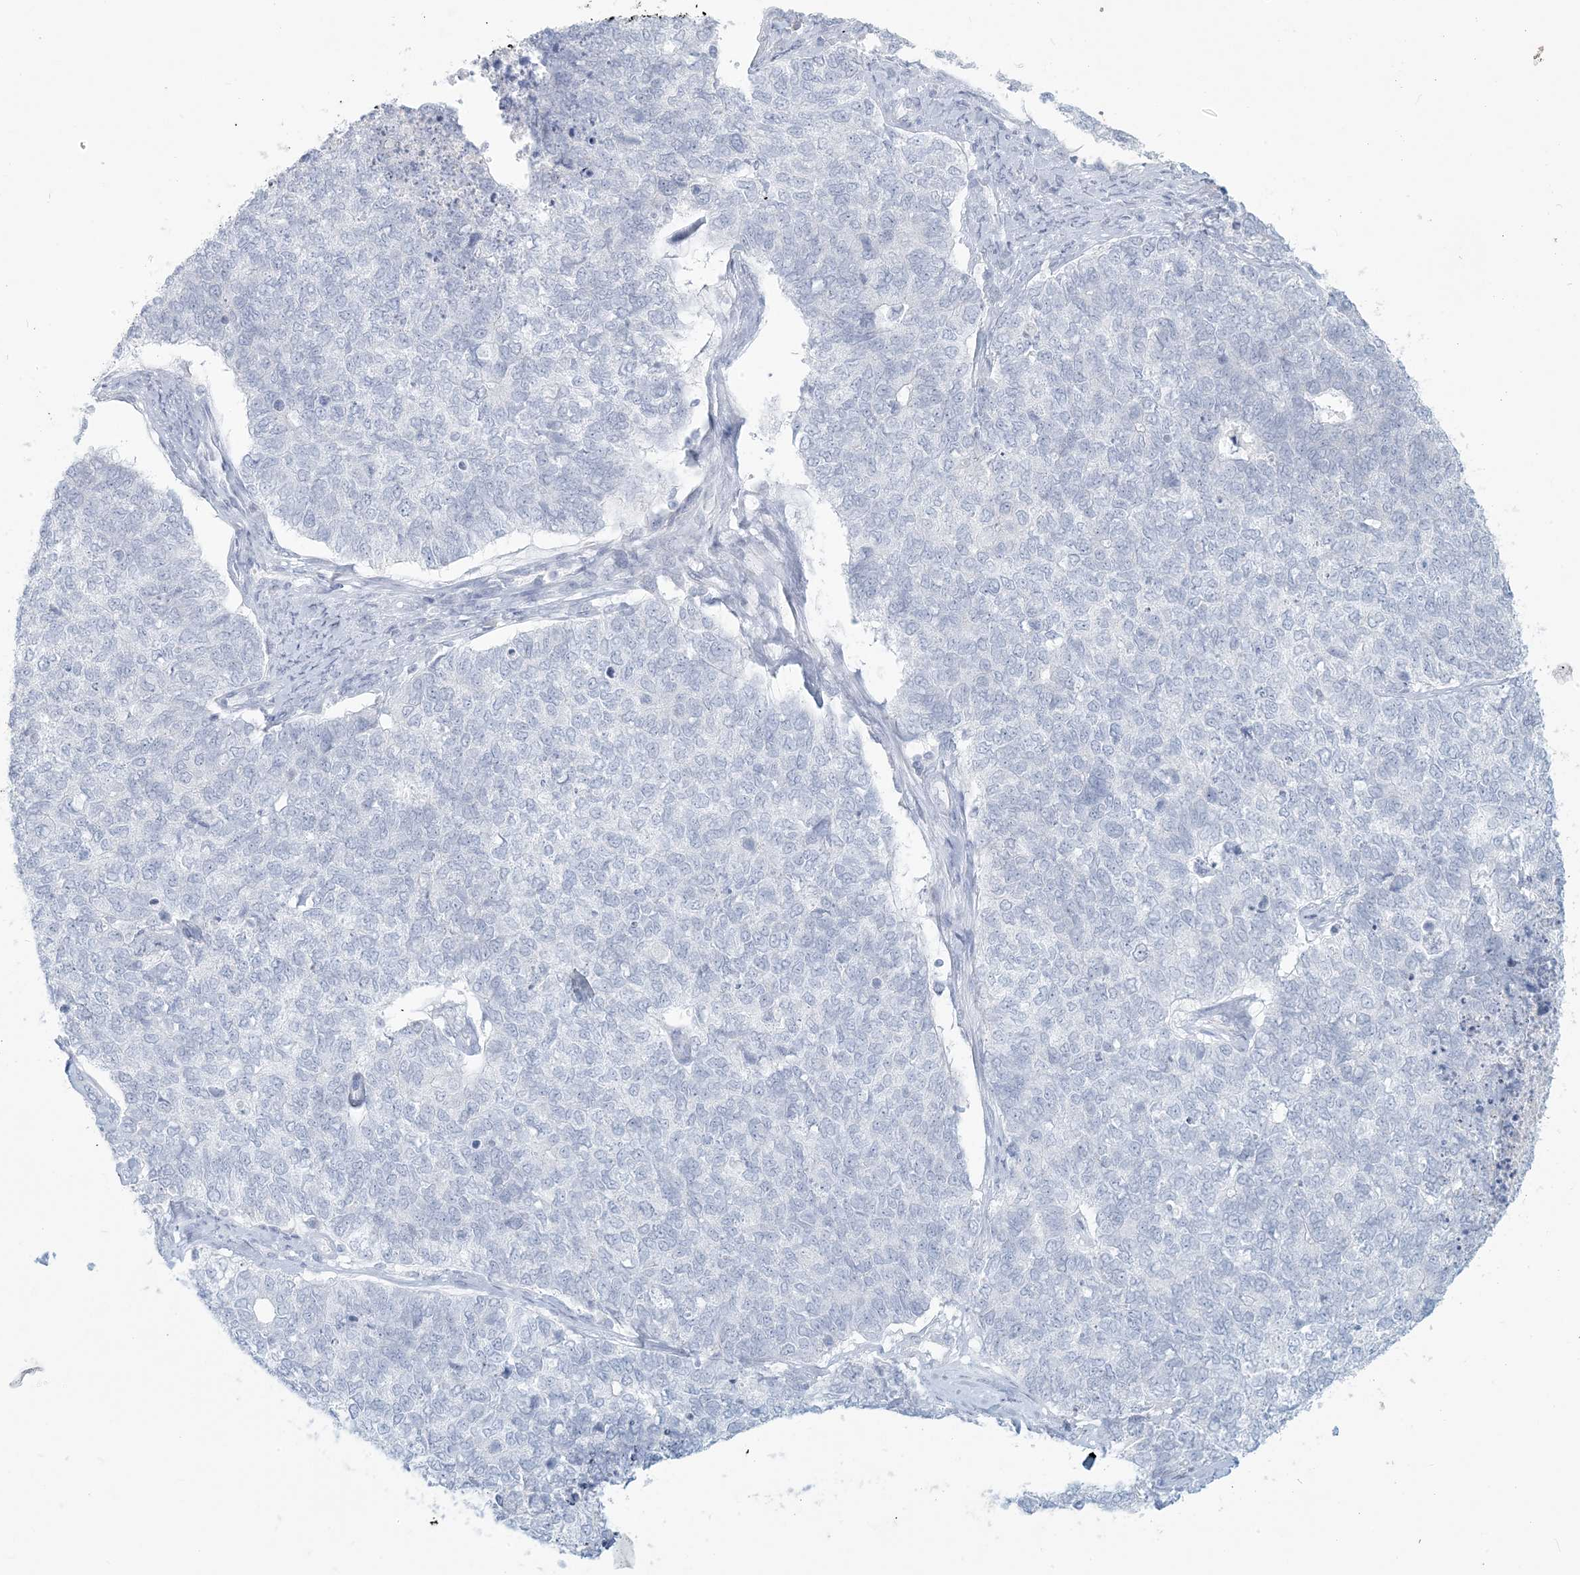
{"staining": {"intensity": "negative", "quantity": "none", "location": "none"}, "tissue": "cervical cancer", "cell_type": "Tumor cells", "image_type": "cancer", "snomed": [{"axis": "morphology", "description": "Squamous cell carcinoma, NOS"}, {"axis": "topography", "description": "Cervix"}], "caption": "This is a photomicrograph of IHC staining of cervical cancer (squamous cell carcinoma), which shows no positivity in tumor cells. (DAB (3,3'-diaminobenzidine) immunohistochemistry (IHC) visualized using brightfield microscopy, high magnification).", "gene": "HLA-DRB1", "patient": {"sex": "female", "age": 63}}